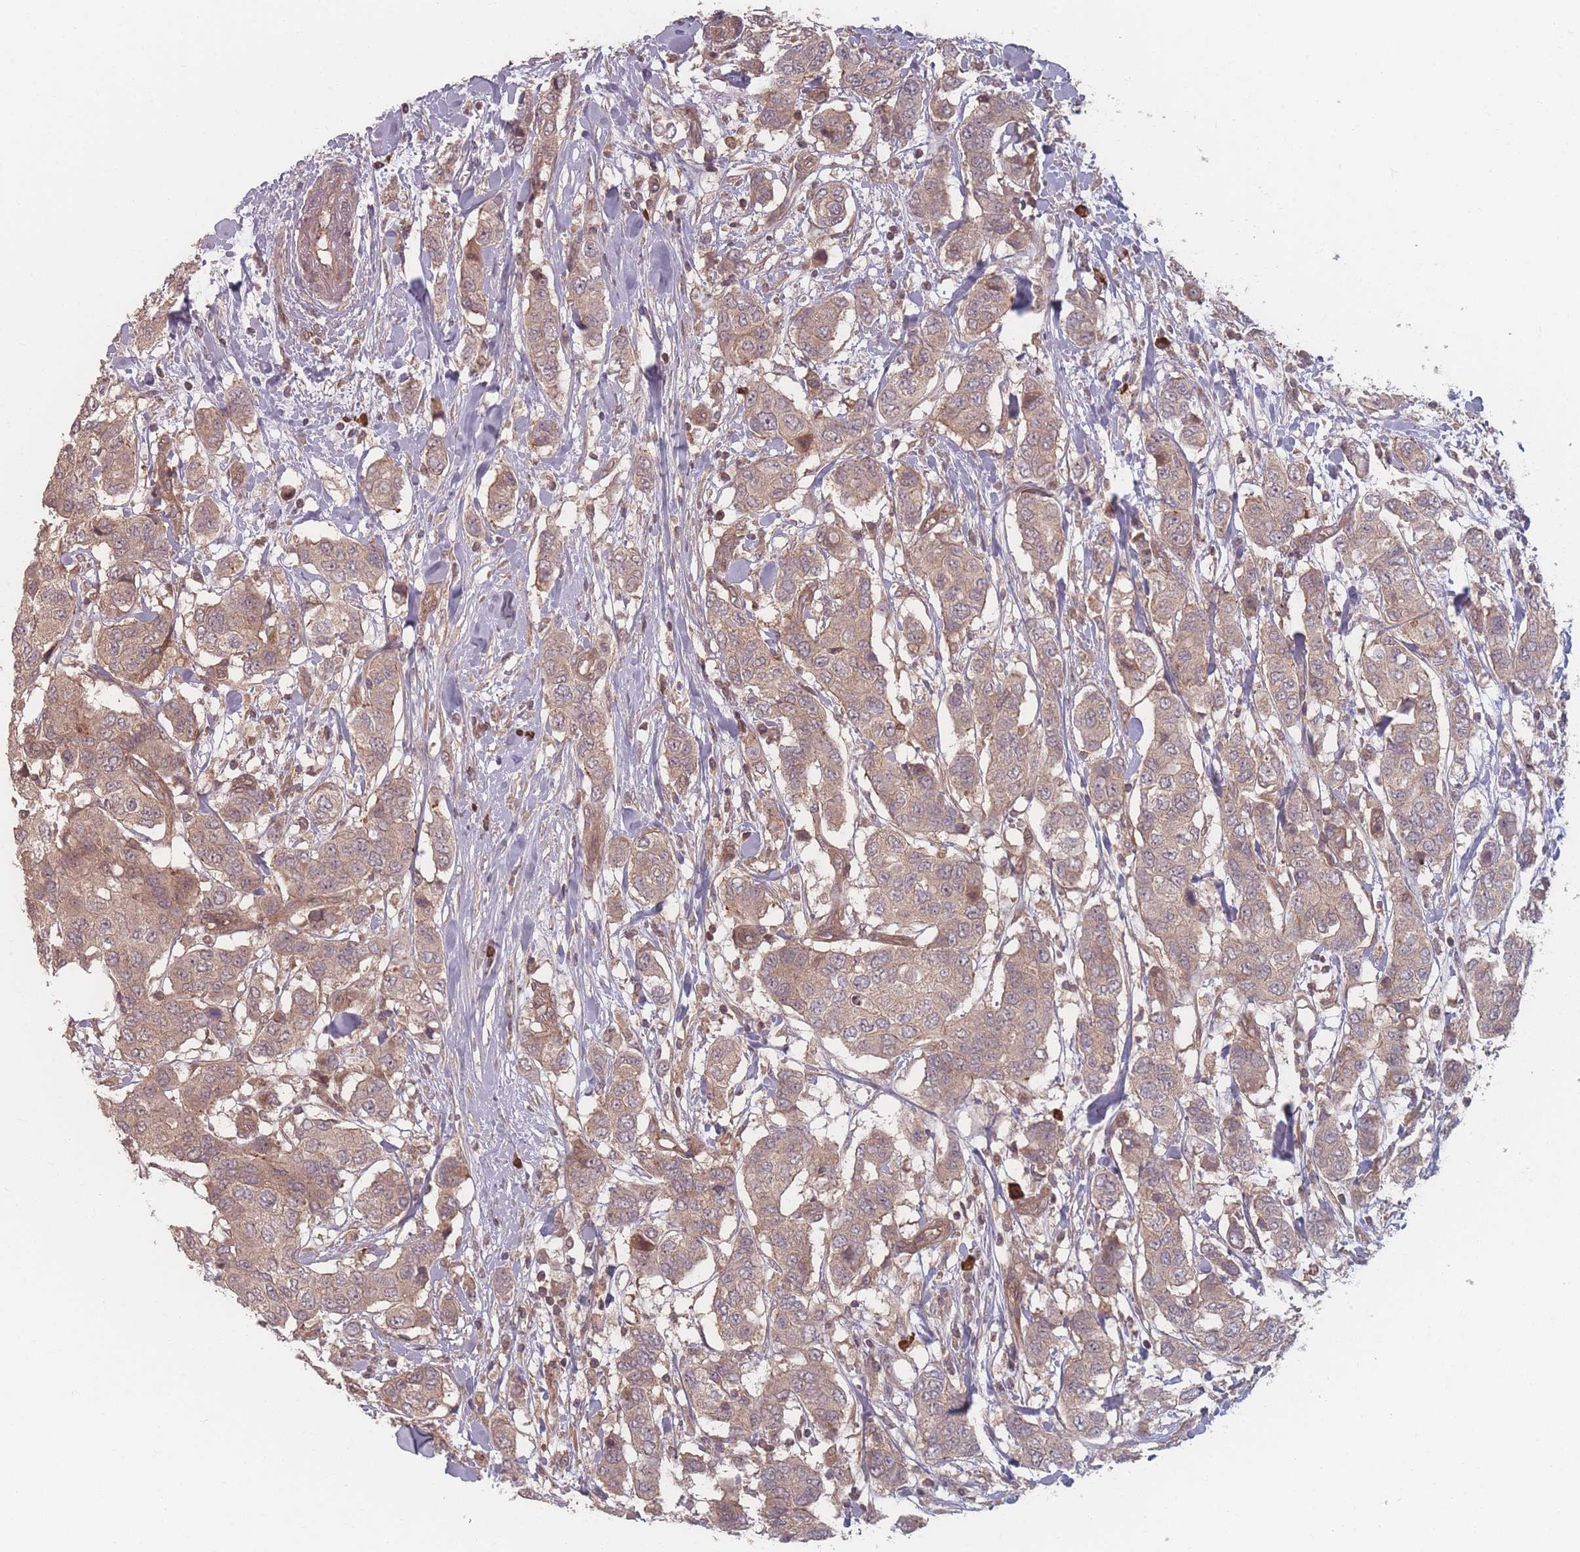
{"staining": {"intensity": "weak", "quantity": ">75%", "location": "cytoplasmic/membranous"}, "tissue": "breast cancer", "cell_type": "Tumor cells", "image_type": "cancer", "snomed": [{"axis": "morphology", "description": "Lobular carcinoma"}, {"axis": "topography", "description": "Breast"}], "caption": "Weak cytoplasmic/membranous positivity is present in about >75% of tumor cells in breast cancer (lobular carcinoma).", "gene": "HAGH", "patient": {"sex": "female", "age": 51}}